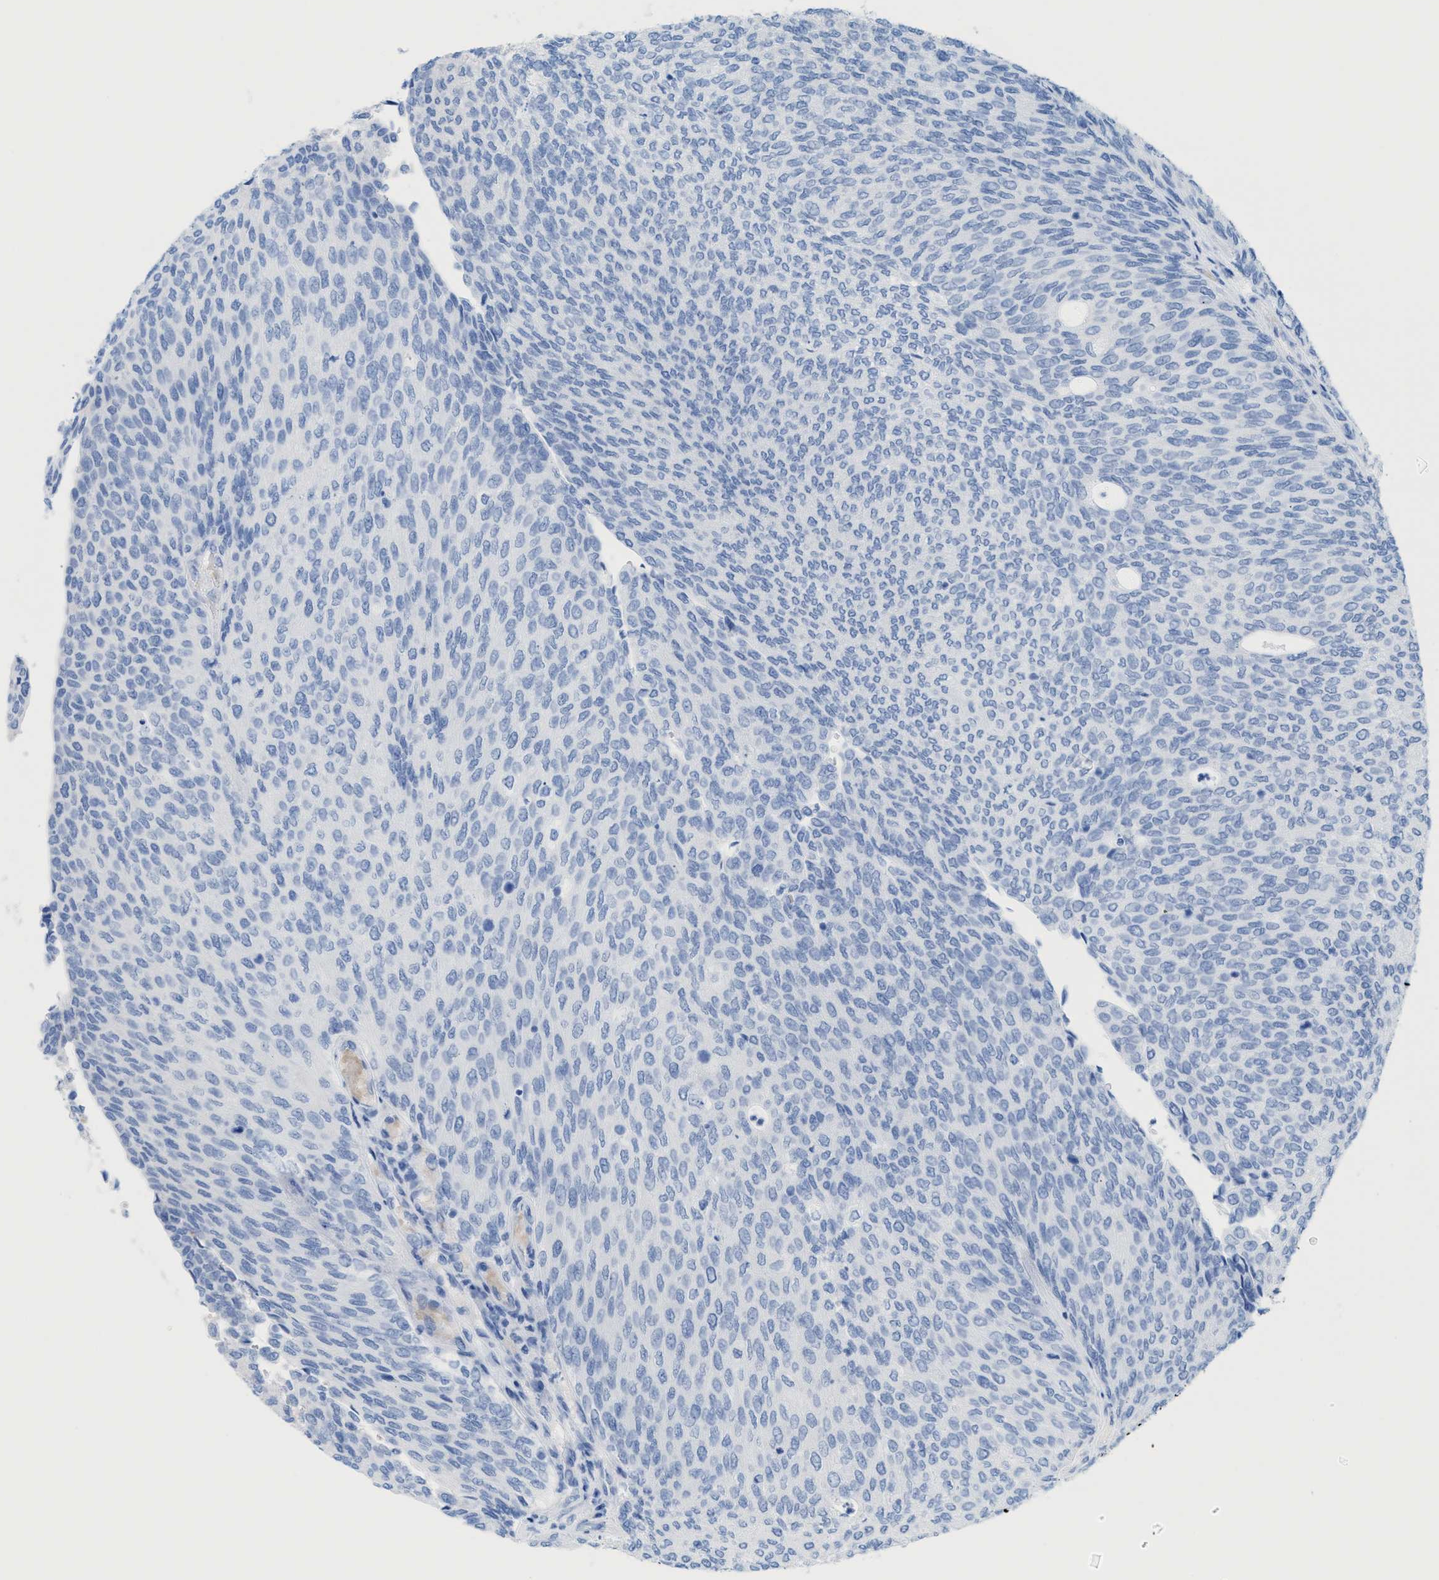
{"staining": {"intensity": "negative", "quantity": "none", "location": "none"}, "tissue": "urothelial cancer", "cell_type": "Tumor cells", "image_type": "cancer", "snomed": [{"axis": "morphology", "description": "Urothelial carcinoma, Low grade"}, {"axis": "topography", "description": "Urinary bladder"}], "caption": "A high-resolution histopathology image shows immunohistochemistry staining of urothelial carcinoma (low-grade), which exhibits no significant expression in tumor cells.", "gene": "ANKFN1", "patient": {"sex": "female", "age": 79}}